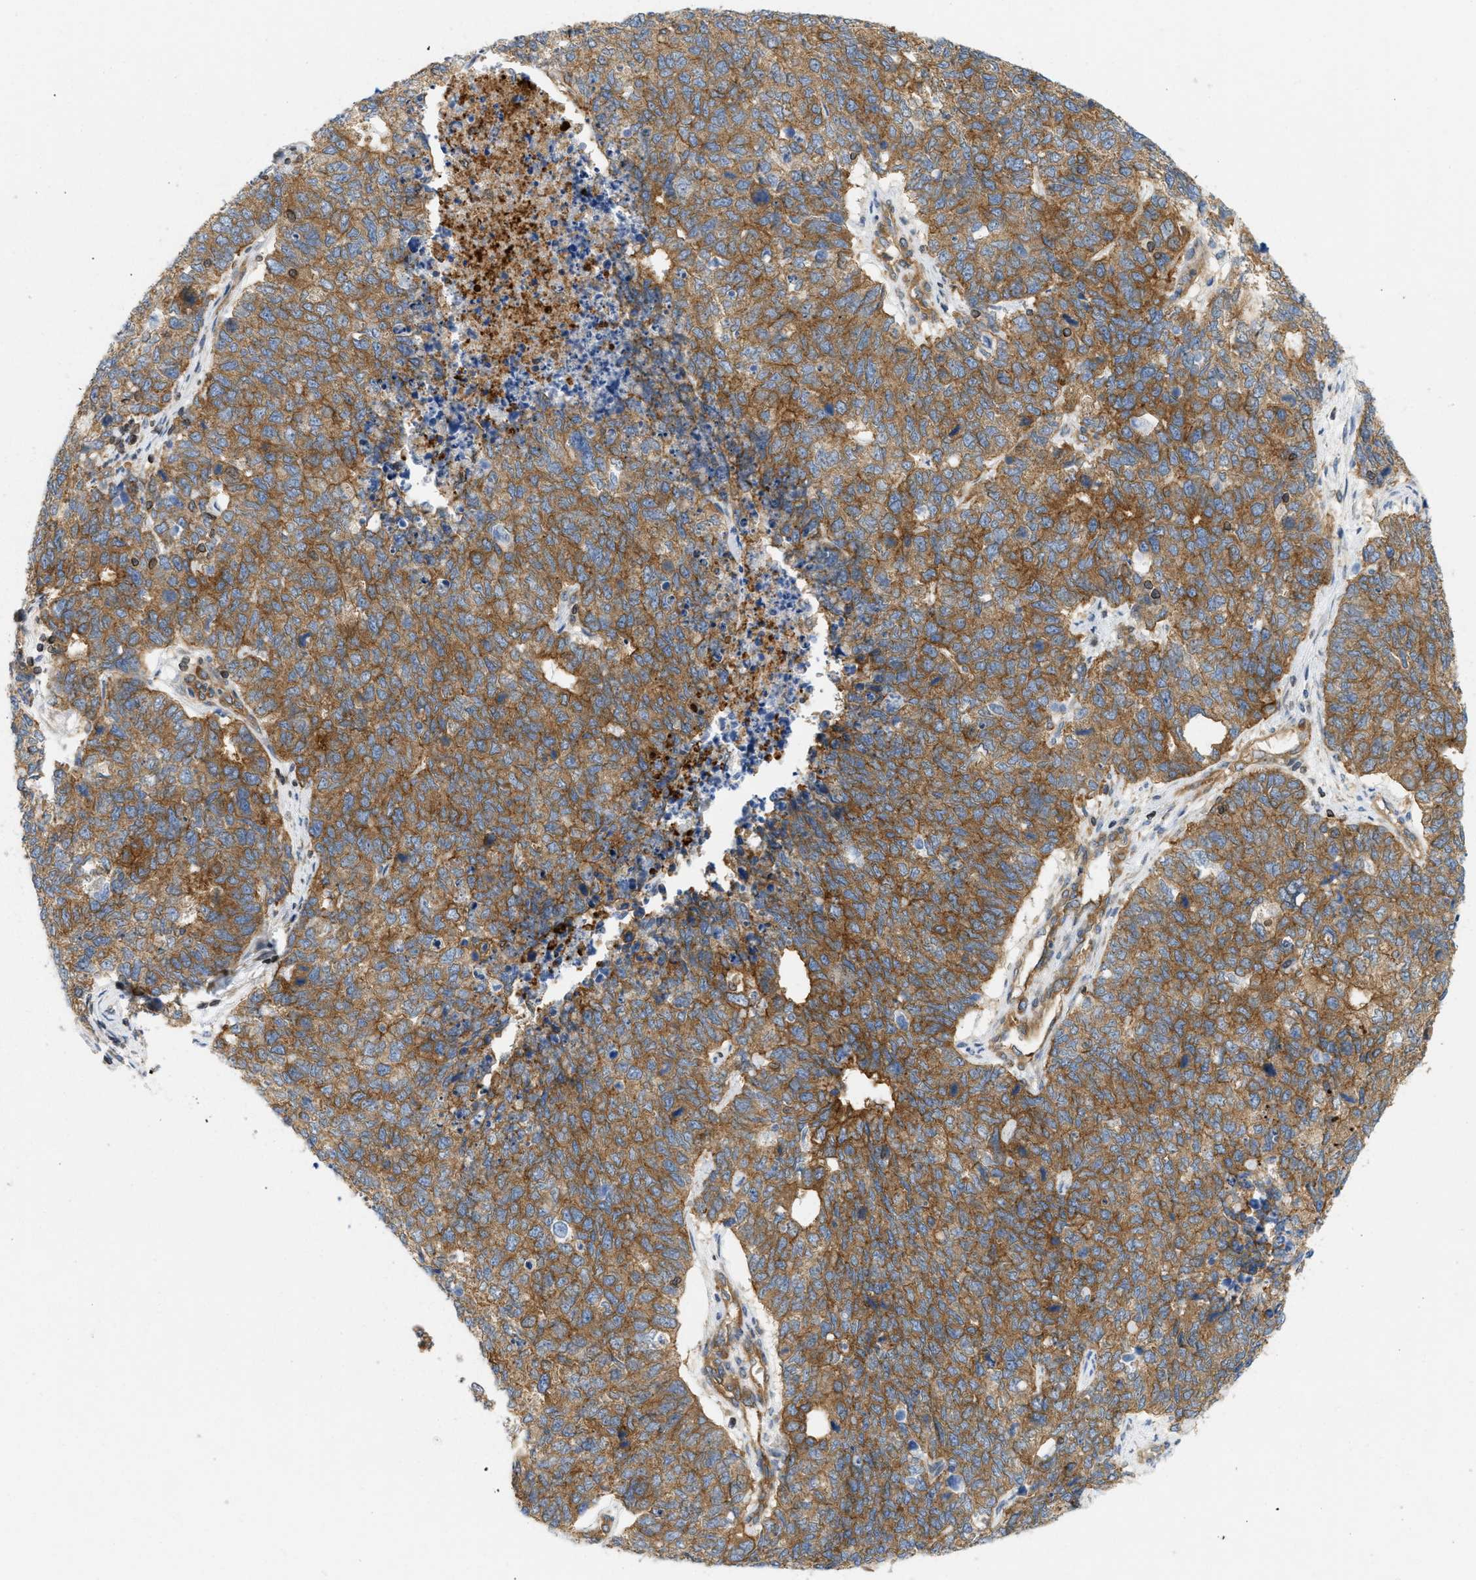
{"staining": {"intensity": "strong", "quantity": ">75%", "location": "cytoplasmic/membranous"}, "tissue": "cervical cancer", "cell_type": "Tumor cells", "image_type": "cancer", "snomed": [{"axis": "morphology", "description": "Squamous cell carcinoma, NOS"}, {"axis": "topography", "description": "Cervix"}], "caption": "Cervical cancer was stained to show a protein in brown. There is high levels of strong cytoplasmic/membranous staining in about >75% of tumor cells.", "gene": "STRN", "patient": {"sex": "female", "age": 63}}